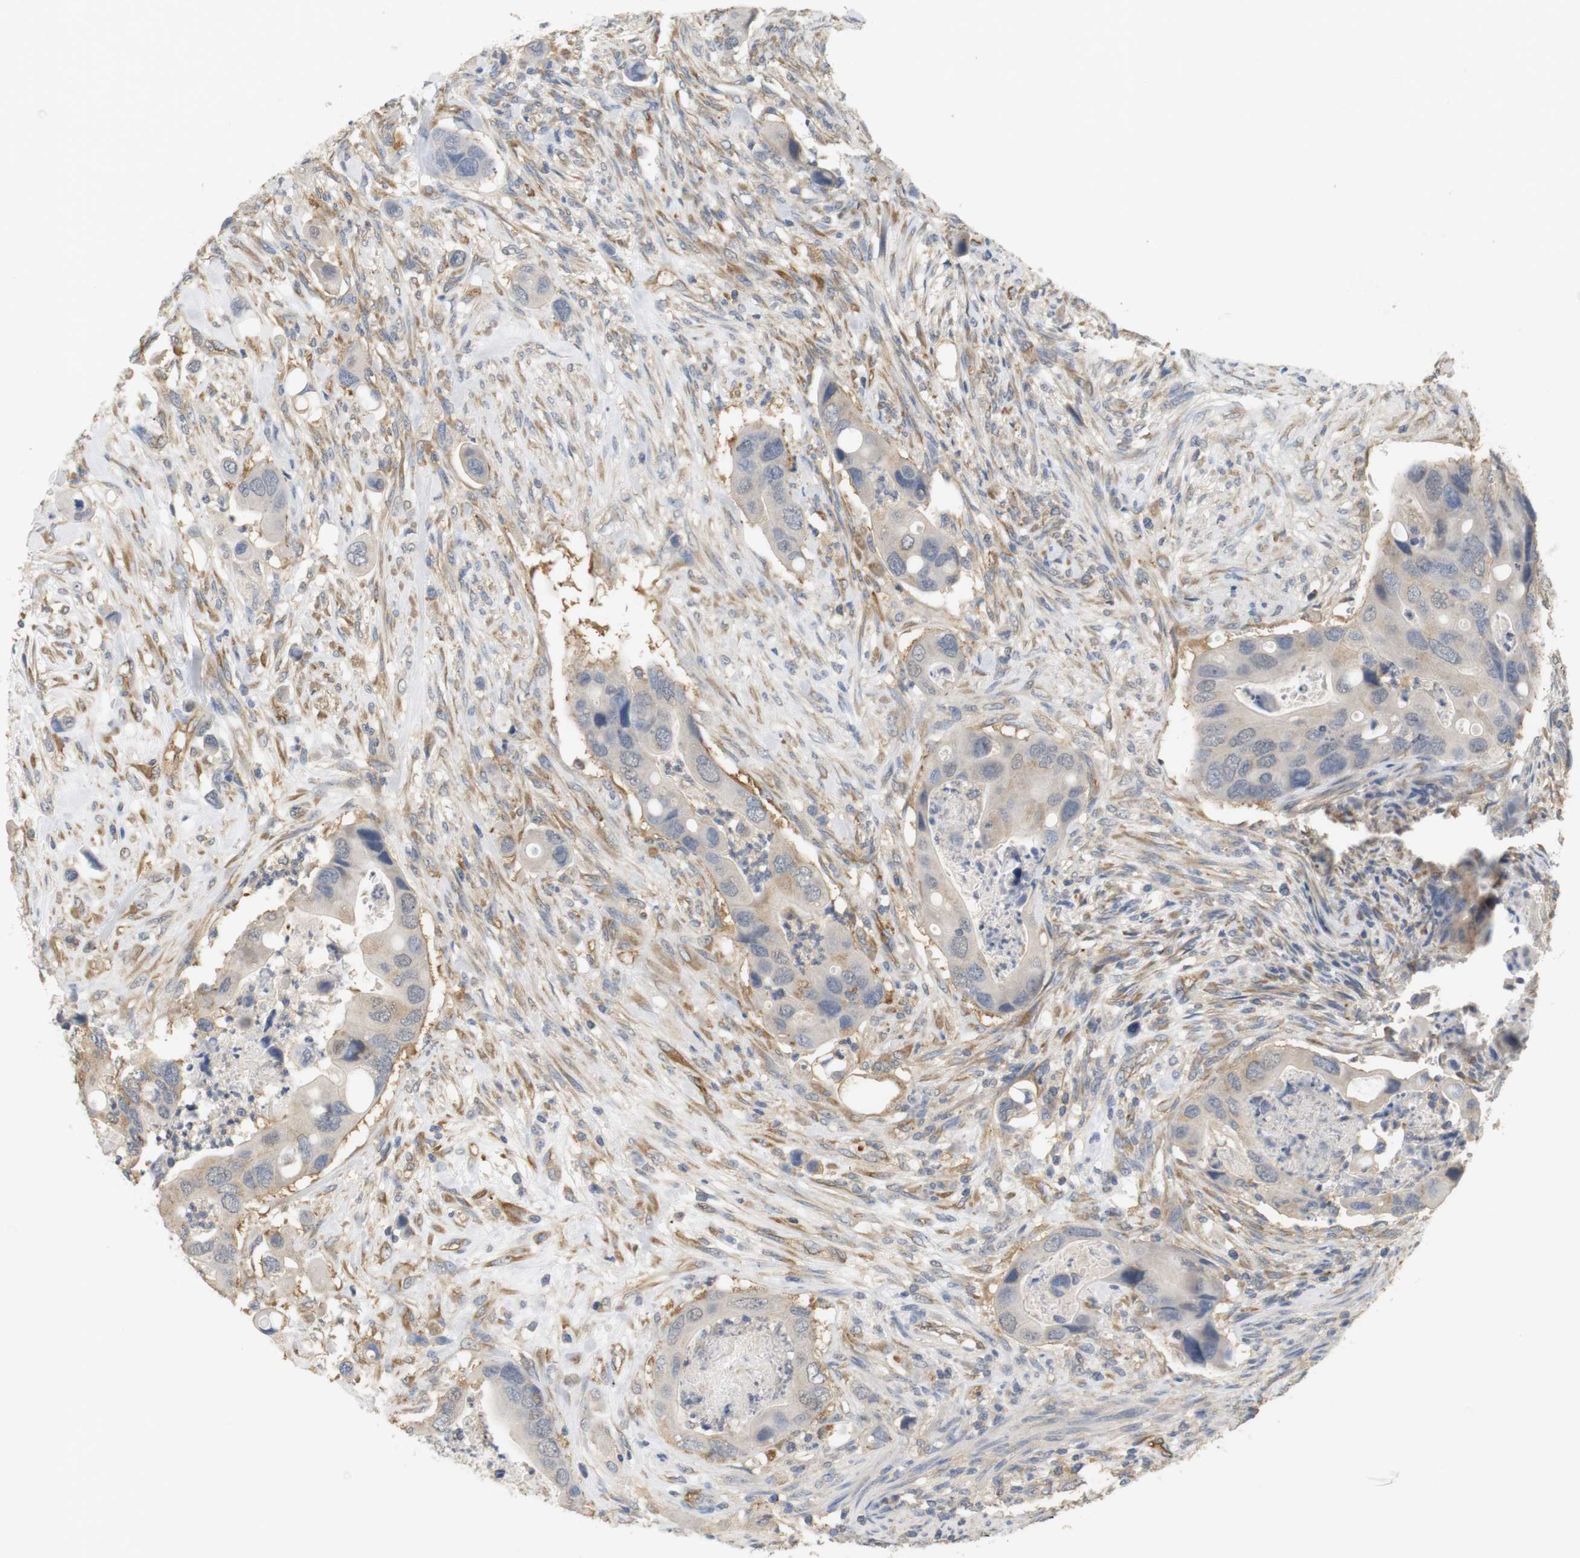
{"staining": {"intensity": "moderate", "quantity": "<25%", "location": "cytoplasmic/membranous"}, "tissue": "colorectal cancer", "cell_type": "Tumor cells", "image_type": "cancer", "snomed": [{"axis": "morphology", "description": "Adenocarcinoma, NOS"}, {"axis": "topography", "description": "Rectum"}], "caption": "Protein analysis of colorectal cancer (adenocarcinoma) tissue demonstrates moderate cytoplasmic/membranous staining in about <25% of tumor cells.", "gene": "OSR1", "patient": {"sex": "female", "age": 57}}